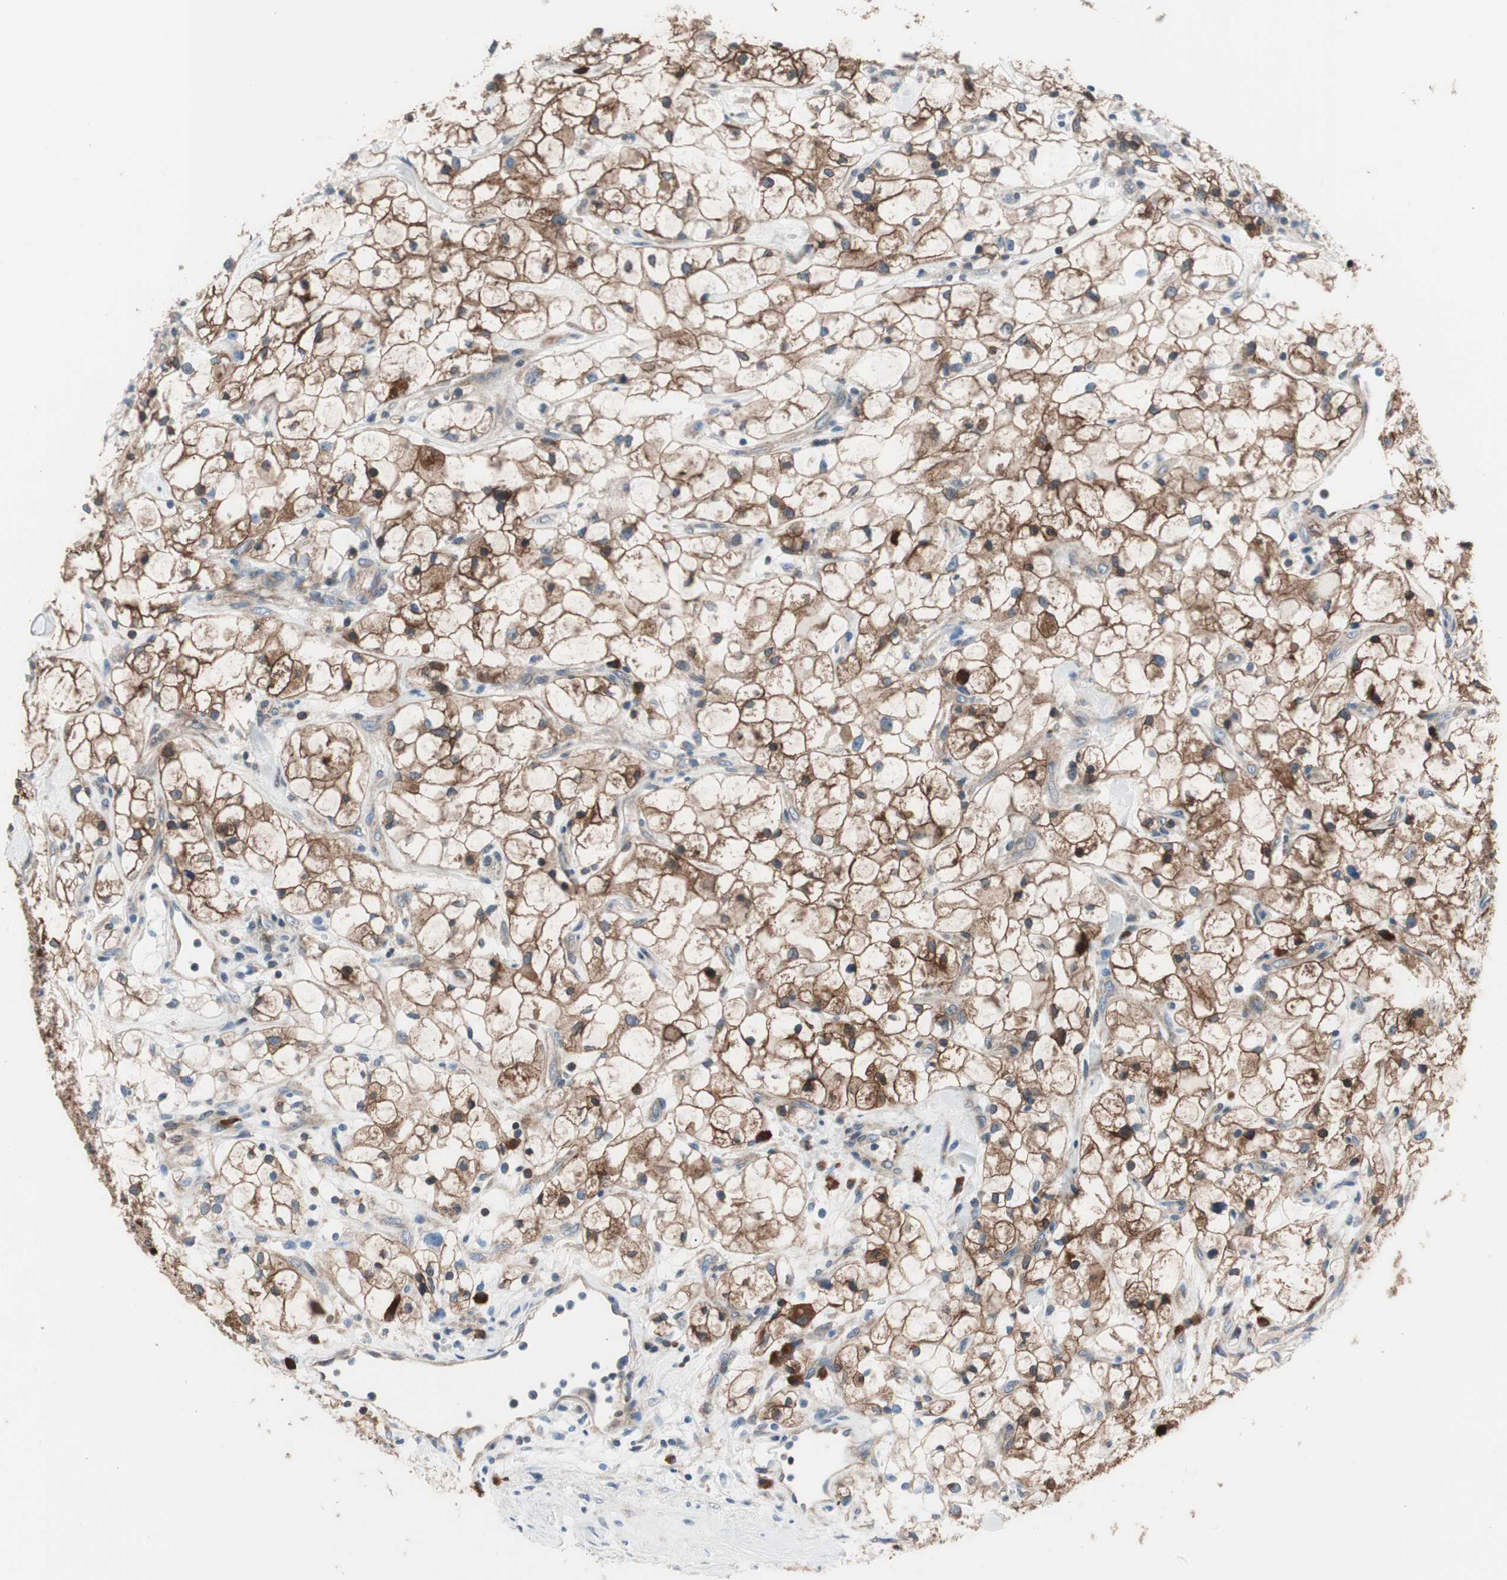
{"staining": {"intensity": "strong", "quantity": ">75%", "location": "none"}, "tissue": "renal cancer", "cell_type": "Tumor cells", "image_type": "cancer", "snomed": [{"axis": "morphology", "description": "Adenocarcinoma, NOS"}, {"axis": "topography", "description": "Kidney"}], "caption": "This micrograph displays immunohistochemistry (IHC) staining of human adenocarcinoma (renal), with high strong None expression in about >75% of tumor cells.", "gene": "PRDX2", "patient": {"sex": "female", "age": 60}}